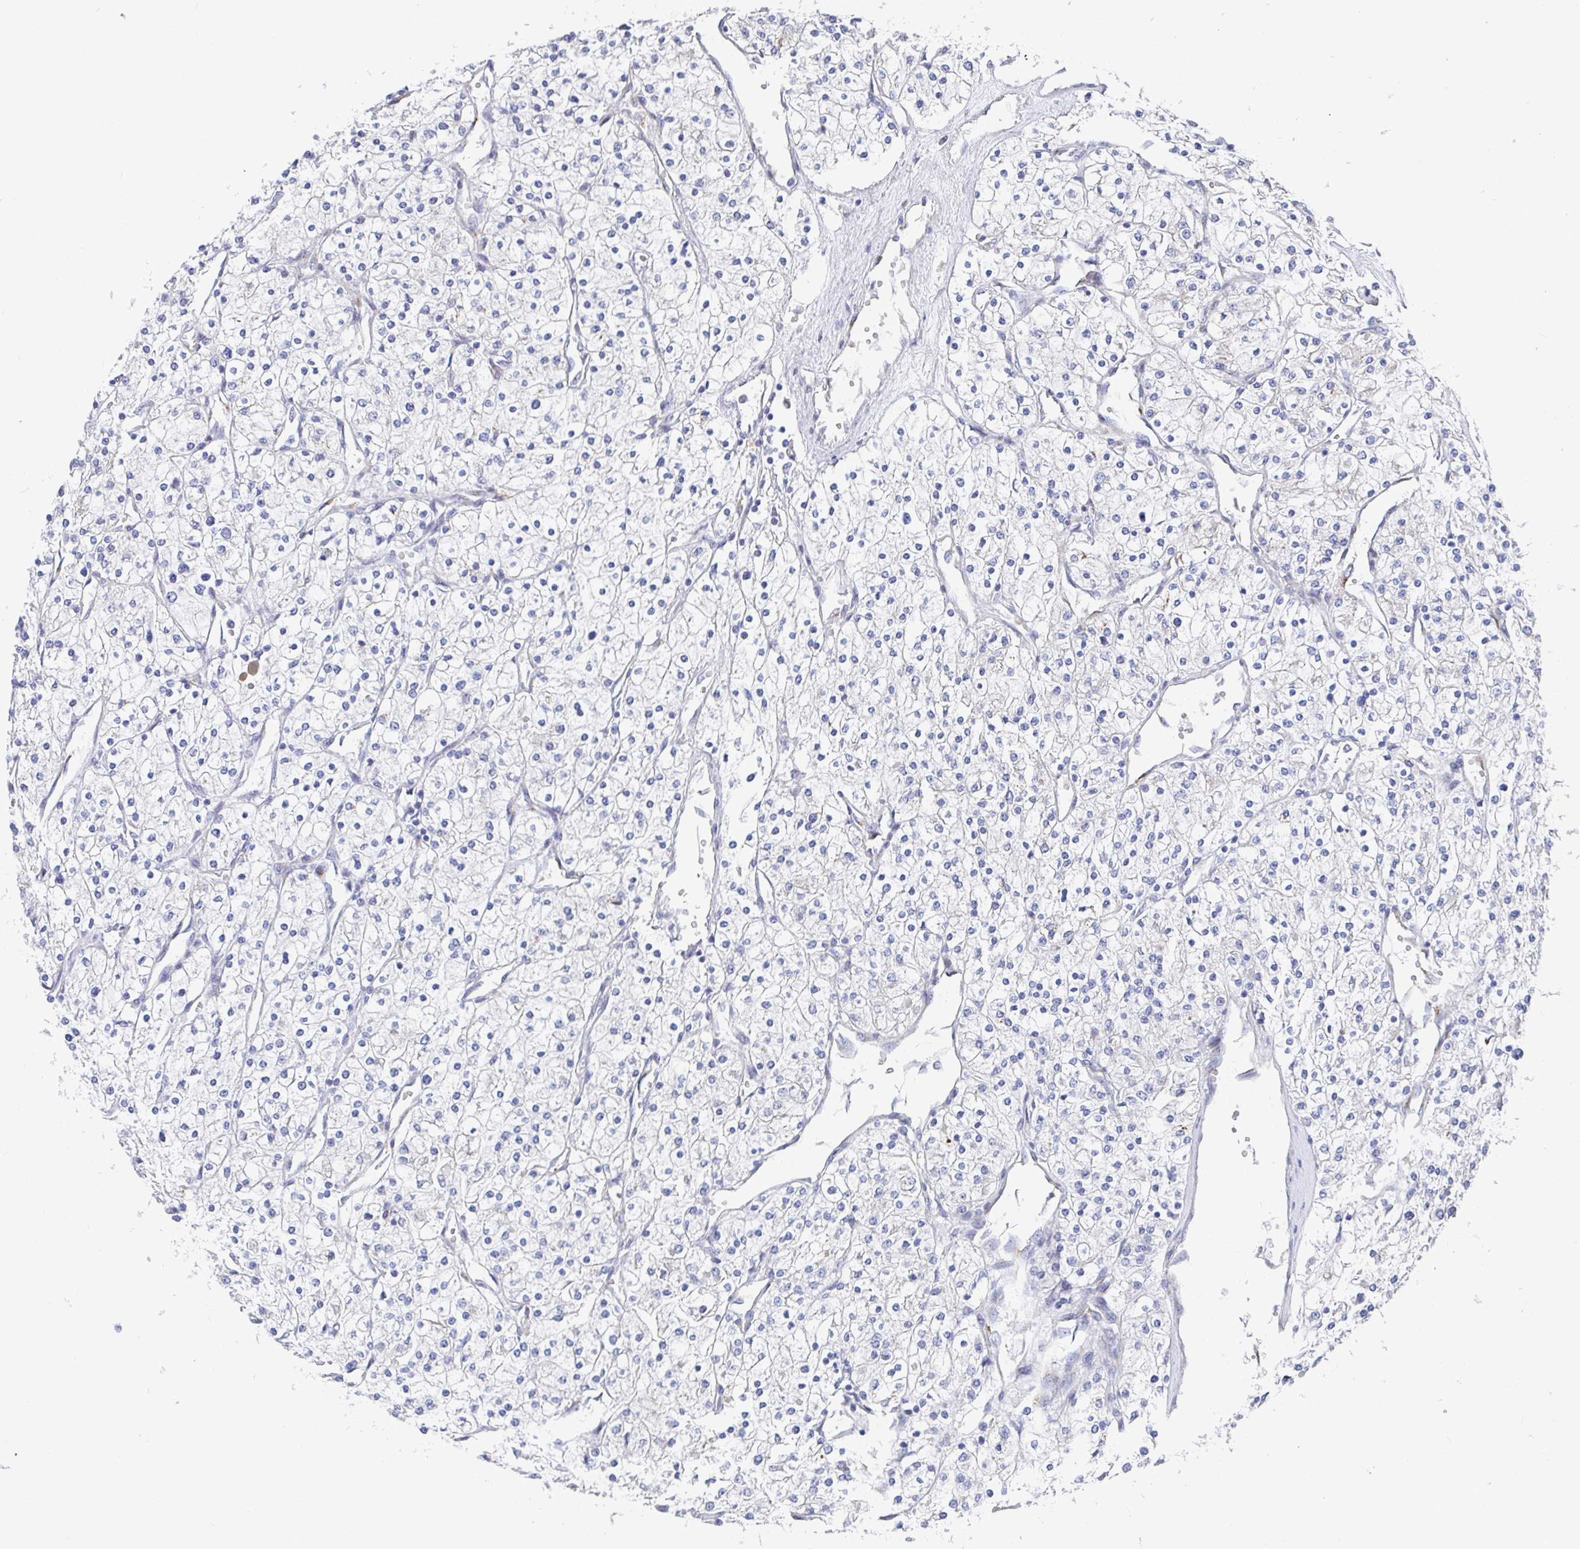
{"staining": {"intensity": "negative", "quantity": "none", "location": "none"}, "tissue": "renal cancer", "cell_type": "Tumor cells", "image_type": "cancer", "snomed": [{"axis": "morphology", "description": "Adenocarcinoma, NOS"}, {"axis": "topography", "description": "Kidney"}], "caption": "Photomicrograph shows no significant protein staining in tumor cells of renal cancer (adenocarcinoma). Nuclei are stained in blue.", "gene": "TAS2R39", "patient": {"sex": "male", "age": 80}}